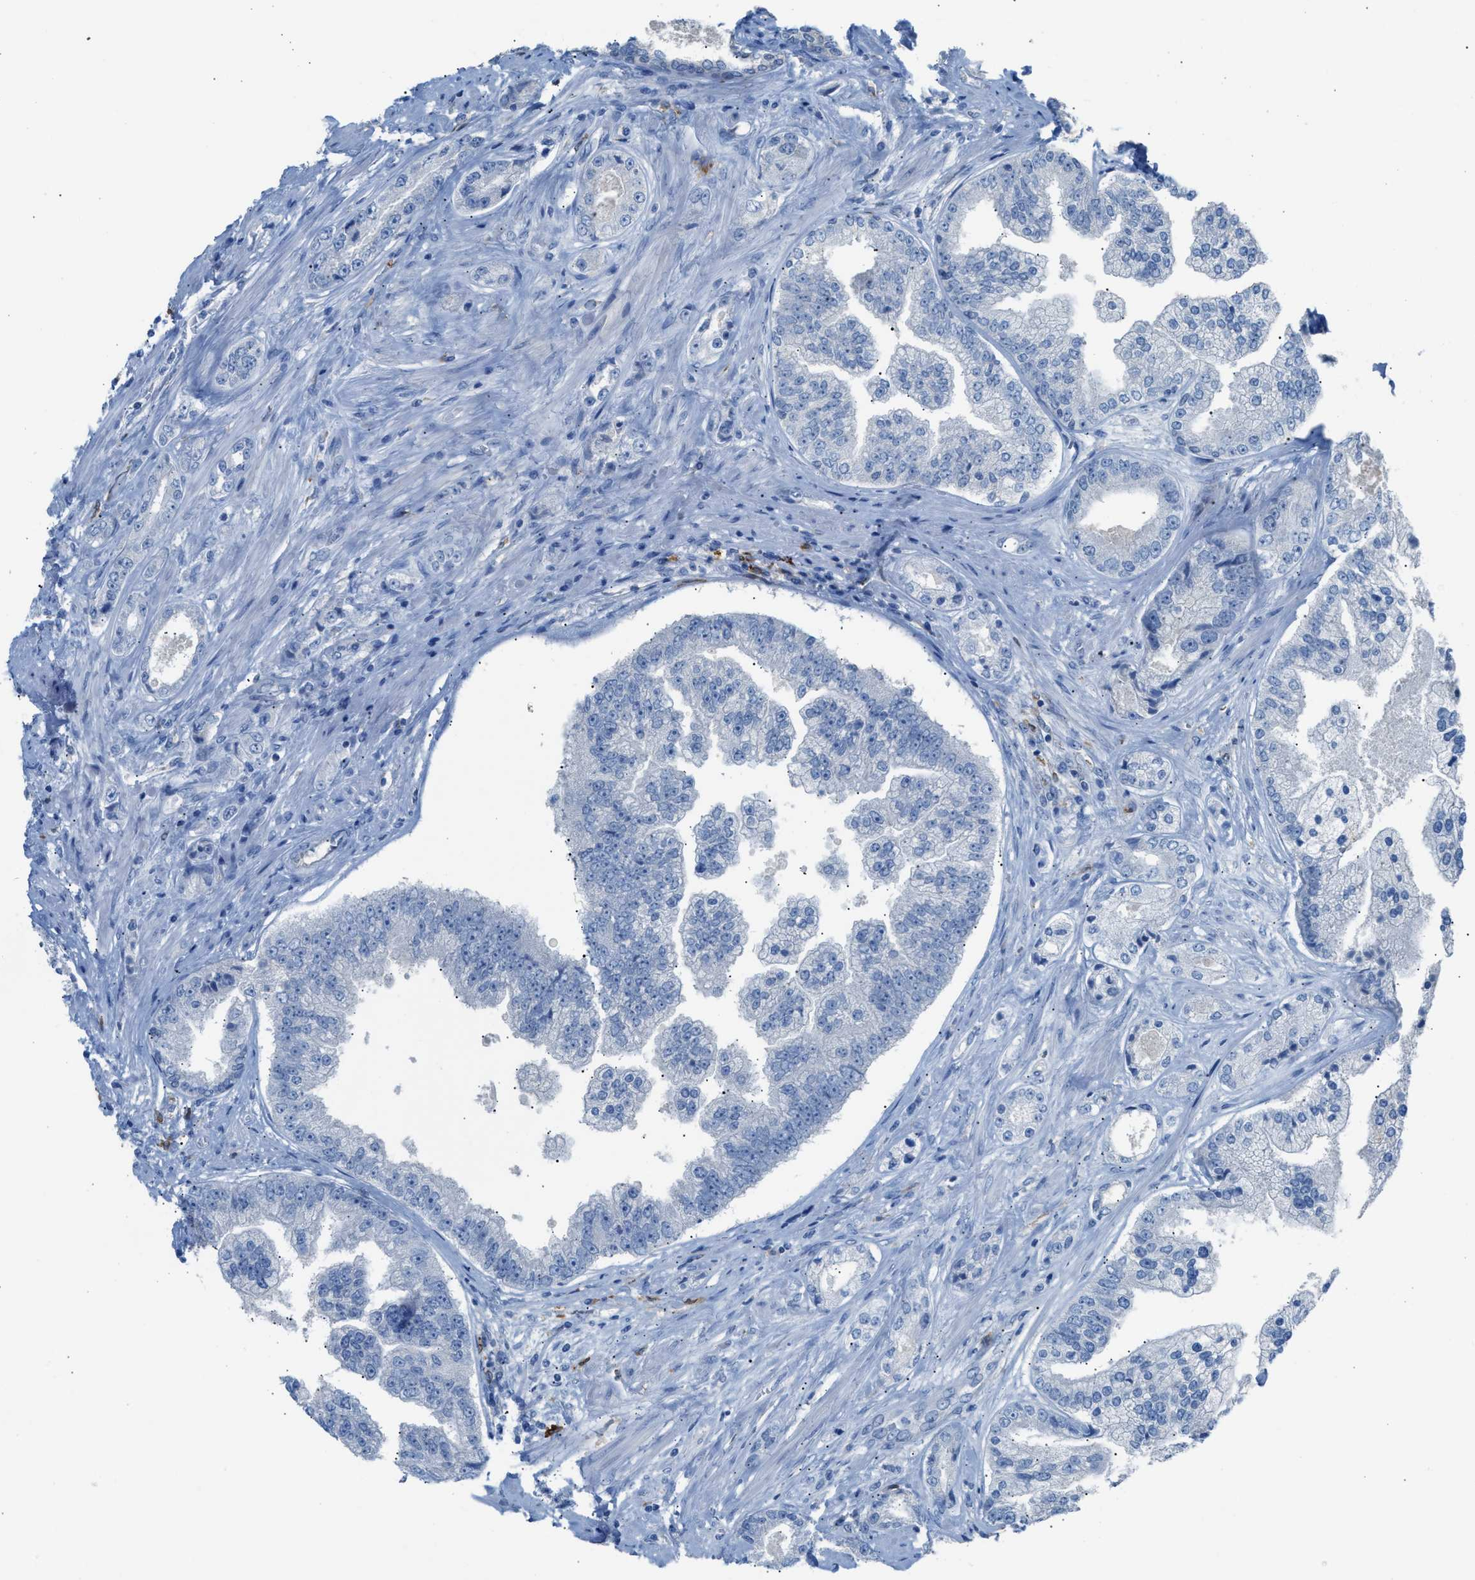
{"staining": {"intensity": "negative", "quantity": "none", "location": "none"}, "tissue": "prostate cancer", "cell_type": "Tumor cells", "image_type": "cancer", "snomed": [{"axis": "morphology", "description": "Adenocarcinoma, High grade"}, {"axis": "topography", "description": "Prostate"}], "caption": "This is a photomicrograph of immunohistochemistry (IHC) staining of prostate cancer, which shows no staining in tumor cells.", "gene": "CLEC10A", "patient": {"sex": "male", "age": 61}}